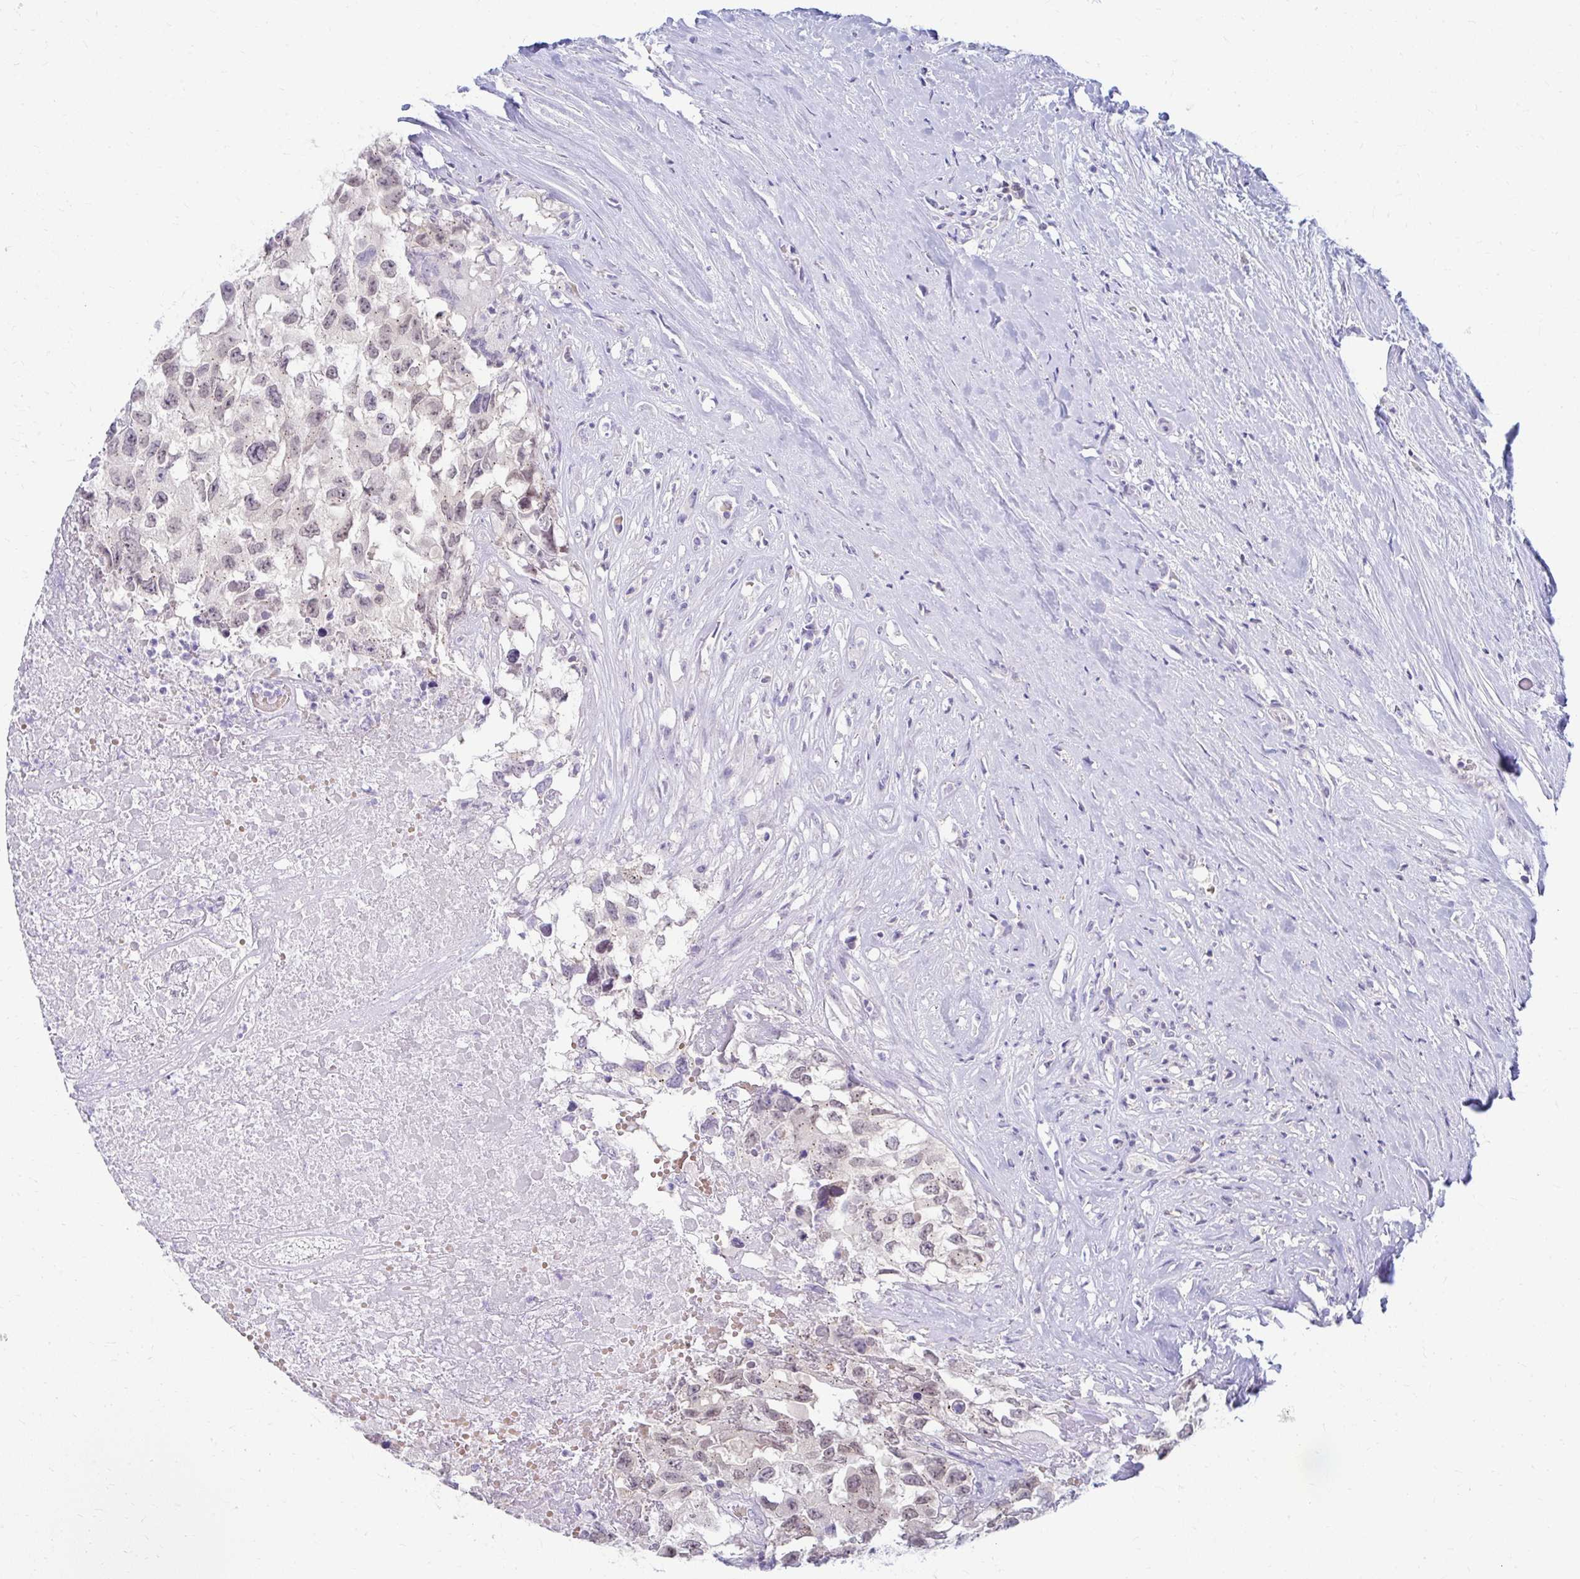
{"staining": {"intensity": "weak", "quantity": ">75%", "location": "nuclear"}, "tissue": "testis cancer", "cell_type": "Tumor cells", "image_type": "cancer", "snomed": [{"axis": "morphology", "description": "Carcinoma, Embryonal, NOS"}, {"axis": "topography", "description": "Testis"}], "caption": "Human testis cancer stained for a protein (brown) shows weak nuclear positive positivity in about >75% of tumor cells.", "gene": "RADIL", "patient": {"sex": "male", "age": 83}}